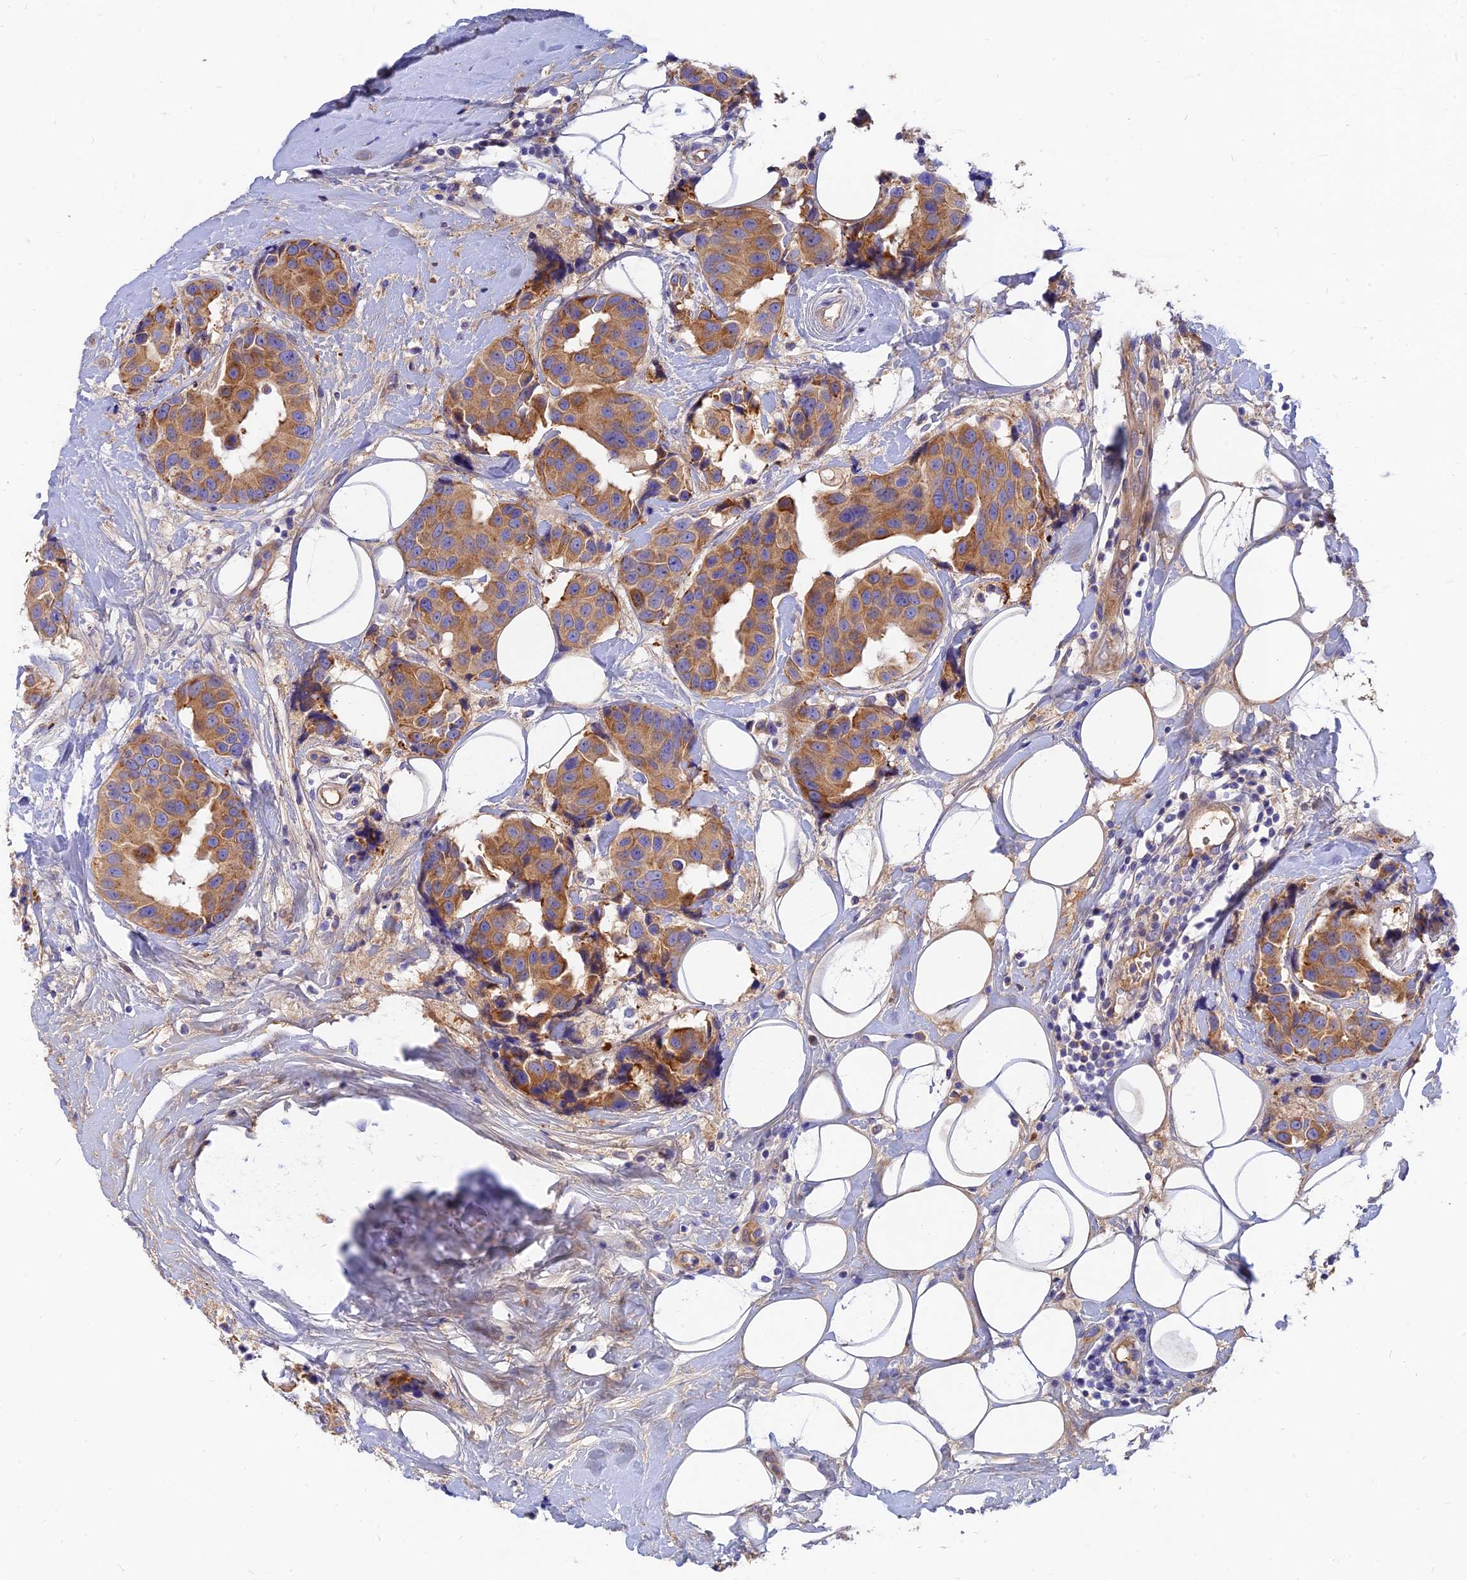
{"staining": {"intensity": "moderate", "quantity": ">75%", "location": "cytoplasmic/membranous"}, "tissue": "breast cancer", "cell_type": "Tumor cells", "image_type": "cancer", "snomed": [{"axis": "morphology", "description": "Normal tissue, NOS"}, {"axis": "morphology", "description": "Duct carcinoma"}, {"axis": "topography", "description": "Breast"}], "caption": "Protein expression analysis of human breast cancer reveals moderate cytoplasmic/membranous positivity in approximately >75% of tumor cells.", "gene": "MROH1", "patient": {"sex": "female", "age": 39}}